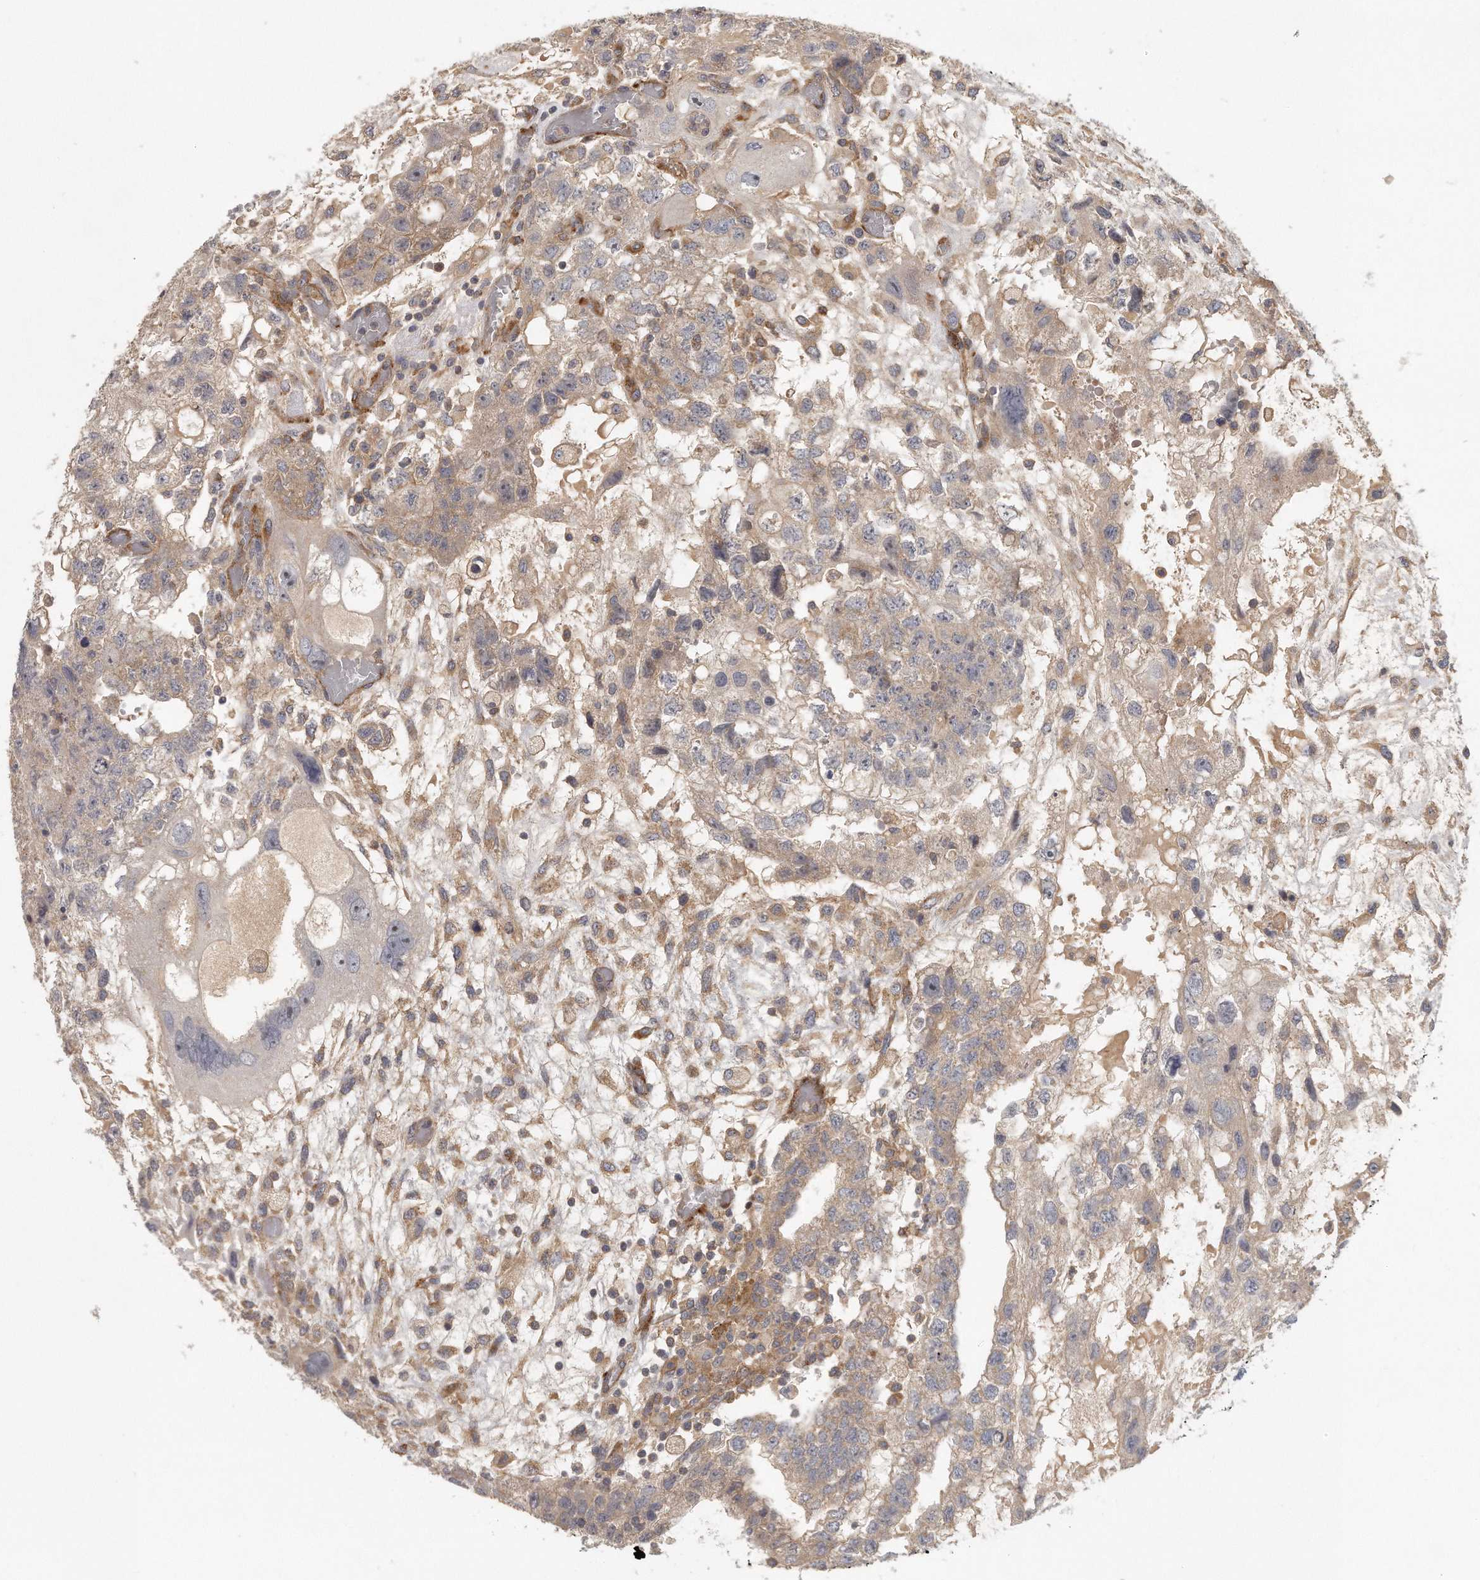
{"staining": {"intensity": "weak", "quantity": "25%-75%", "location": "cytoplasmic/membranous"}, "tissue": "testis cancer", "cell_type": "Tumor cells", "image_type": "cancer", "snomed": [{"axis": "morphology", "description": "Carcinoma, Embryonal, NOS"}, {"axis": "topography", "description": "Testis"}], "caption": "The image reveals staining of testis cancer (embryonal carcinoma), revealing weak cytoplasmic/membranous protein expression (brown color) within tumor cells.", "gene": "MTERF4", "patient": {"sex": "male", "age": 36}}